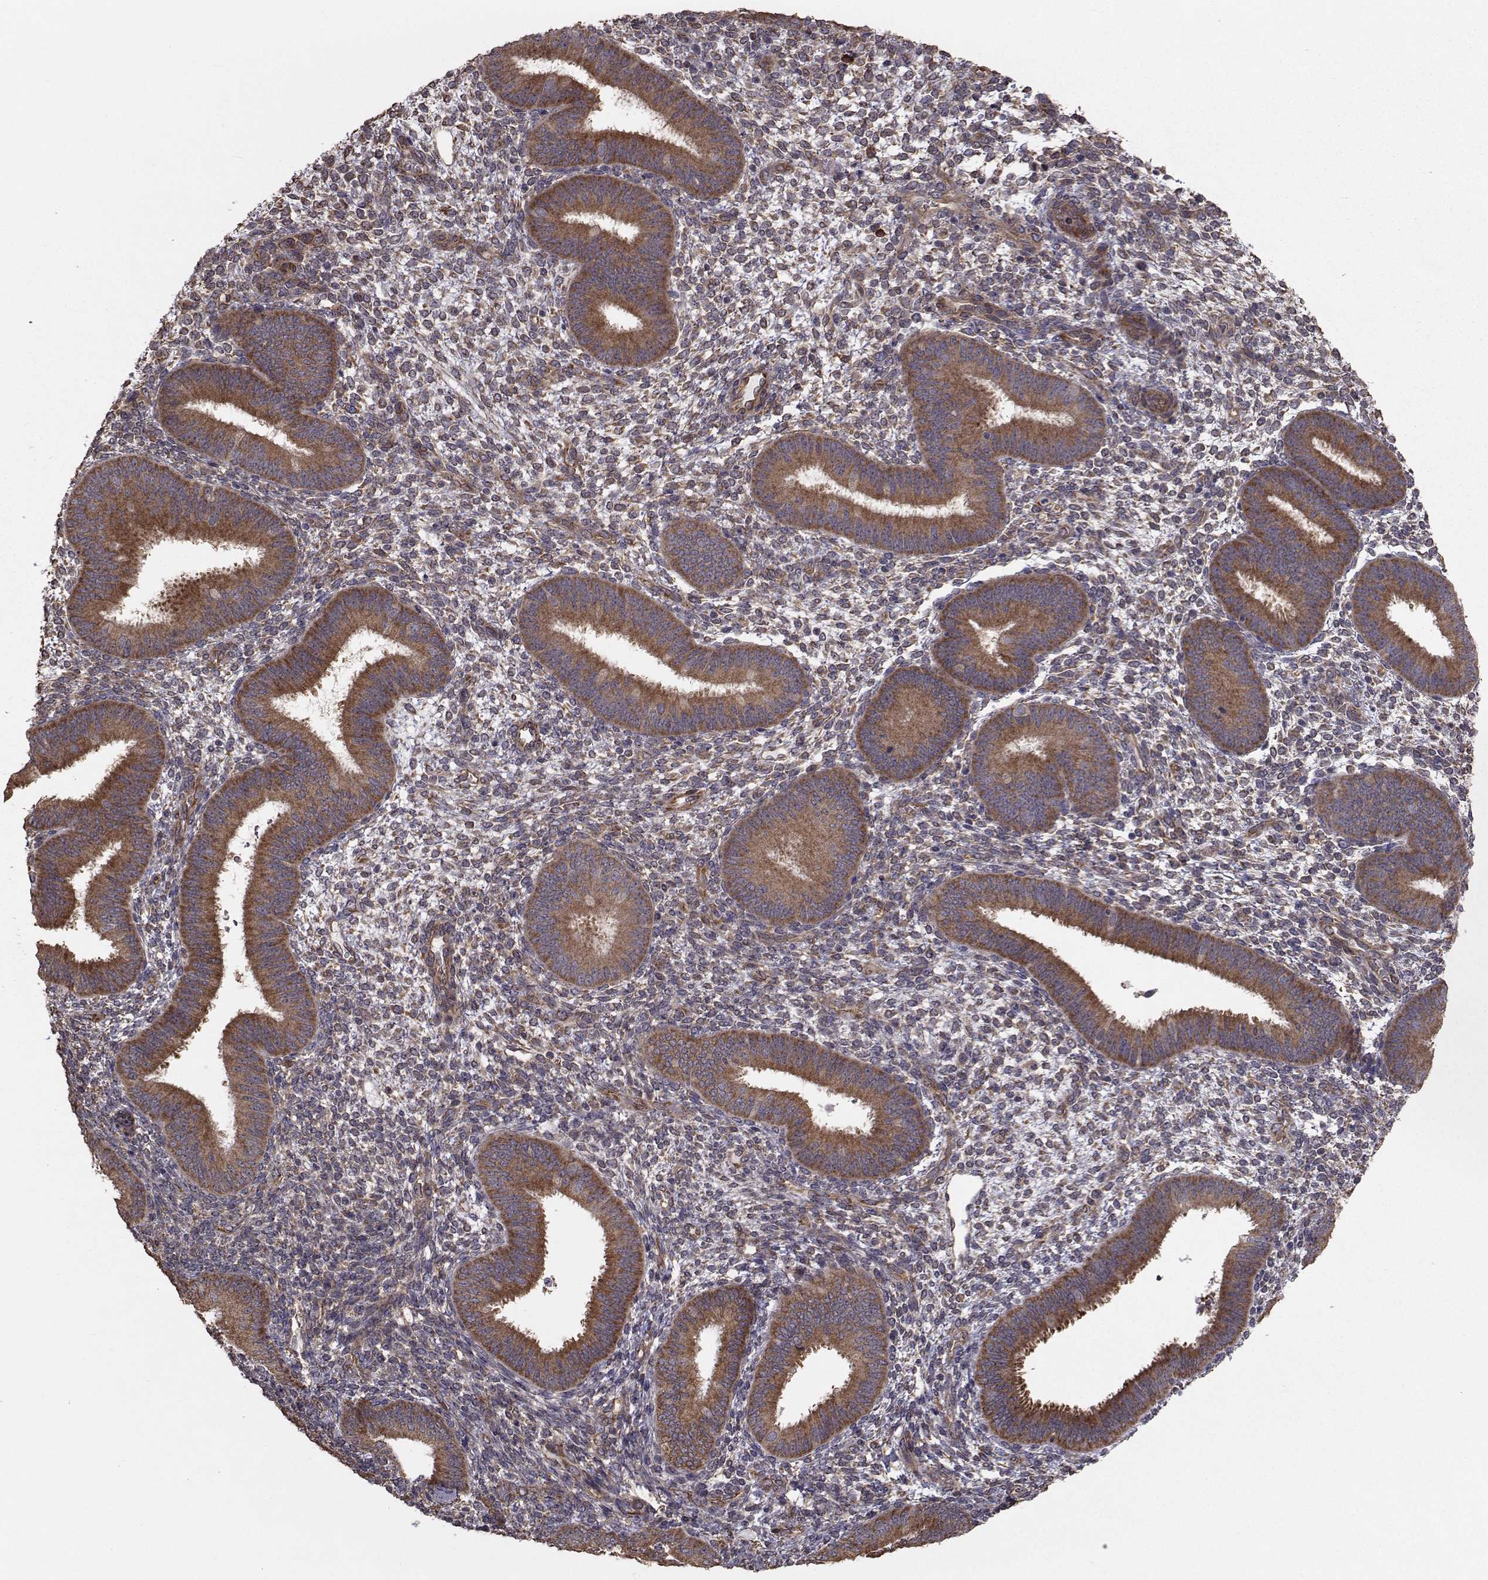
{"staining": {"intensity": "moderate", "quantity": "<25%", "location": "cytoplasmic/membranous"}, "tissue": "endometrium", "cell_type": "Cells in endometrial stroma", "image_type": "normal", "snomed": [{"axis": "morphology", "description": "Normal tissue, NOS"}, {"axis": "topography", "description": "Endometrium"}], "caption": "DAB (3,3'-diaminobenzidine) immunohistochemical staining of normal human endometrium demonstrates moderate cytoplasmic/membranous protein positivity in approximately <25% of cells in endometrial stroma.", "gene": "TRIP10", "patient": {"sex": "female", "age": 39}}